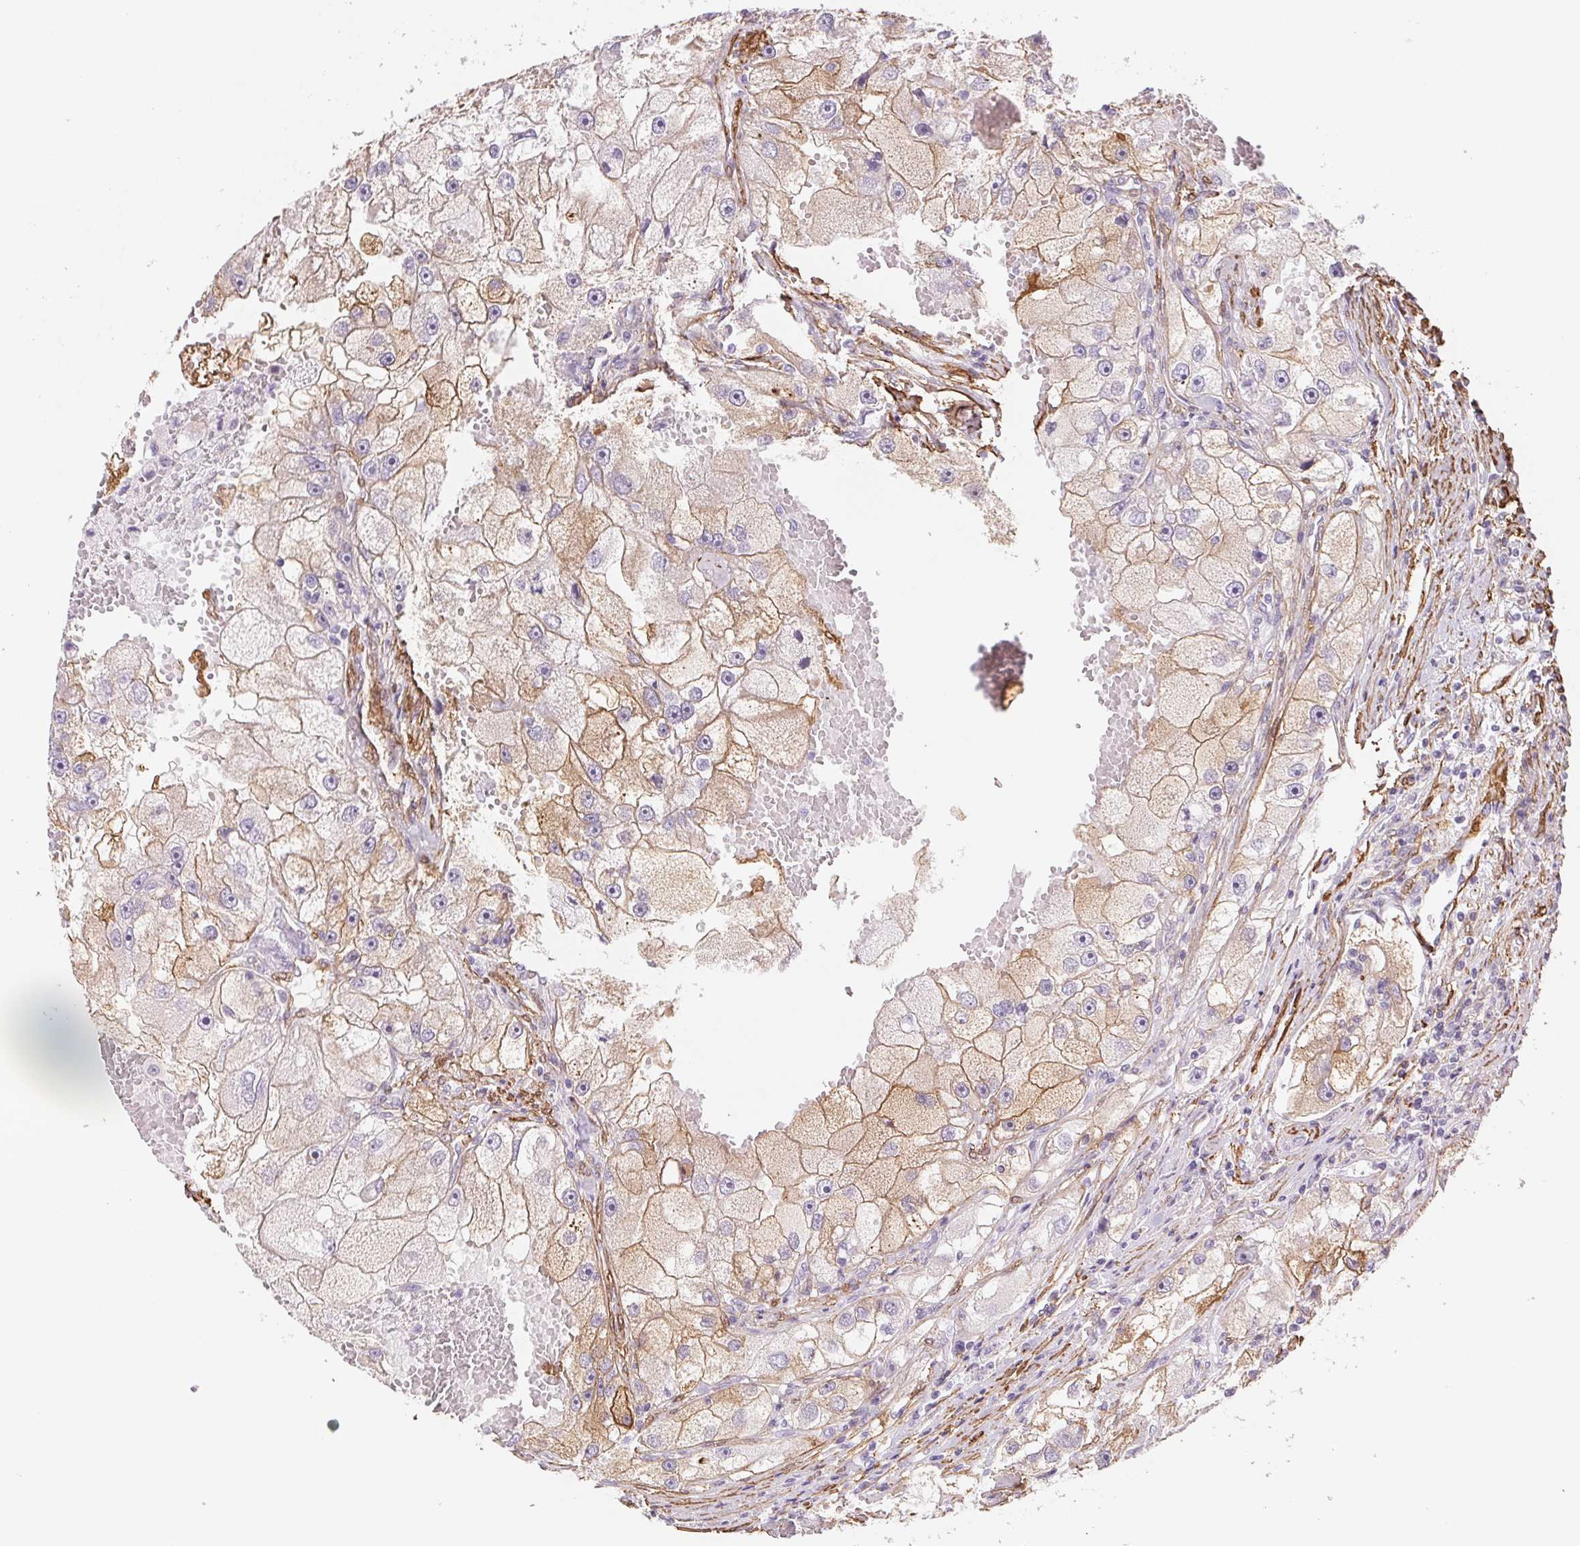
{"staining": {"intensity": "weak", "quantity": "25%-75%", "location": "cytoplasmic/membranous"}, "tissue": "renal cancer", "cell_type": "Tumor cells", "image_type": "cancer", "snomed": [{"axis": "morphology", "description": "Adenocarcinoma, NOS"}, {"axis": "topography", "description": "Kidney"}], "caption": "Adenocarcinoma (renal) was stained to show a protein in brown. There is low levels of weak cytoplasmic/membranous positivity in about 25%-75% of tumor cells. Ihc stains the protein in brown and the nuclei are stained blue.", "gene": "GPX8", "patient": {"sex": "male", "age": 63}}